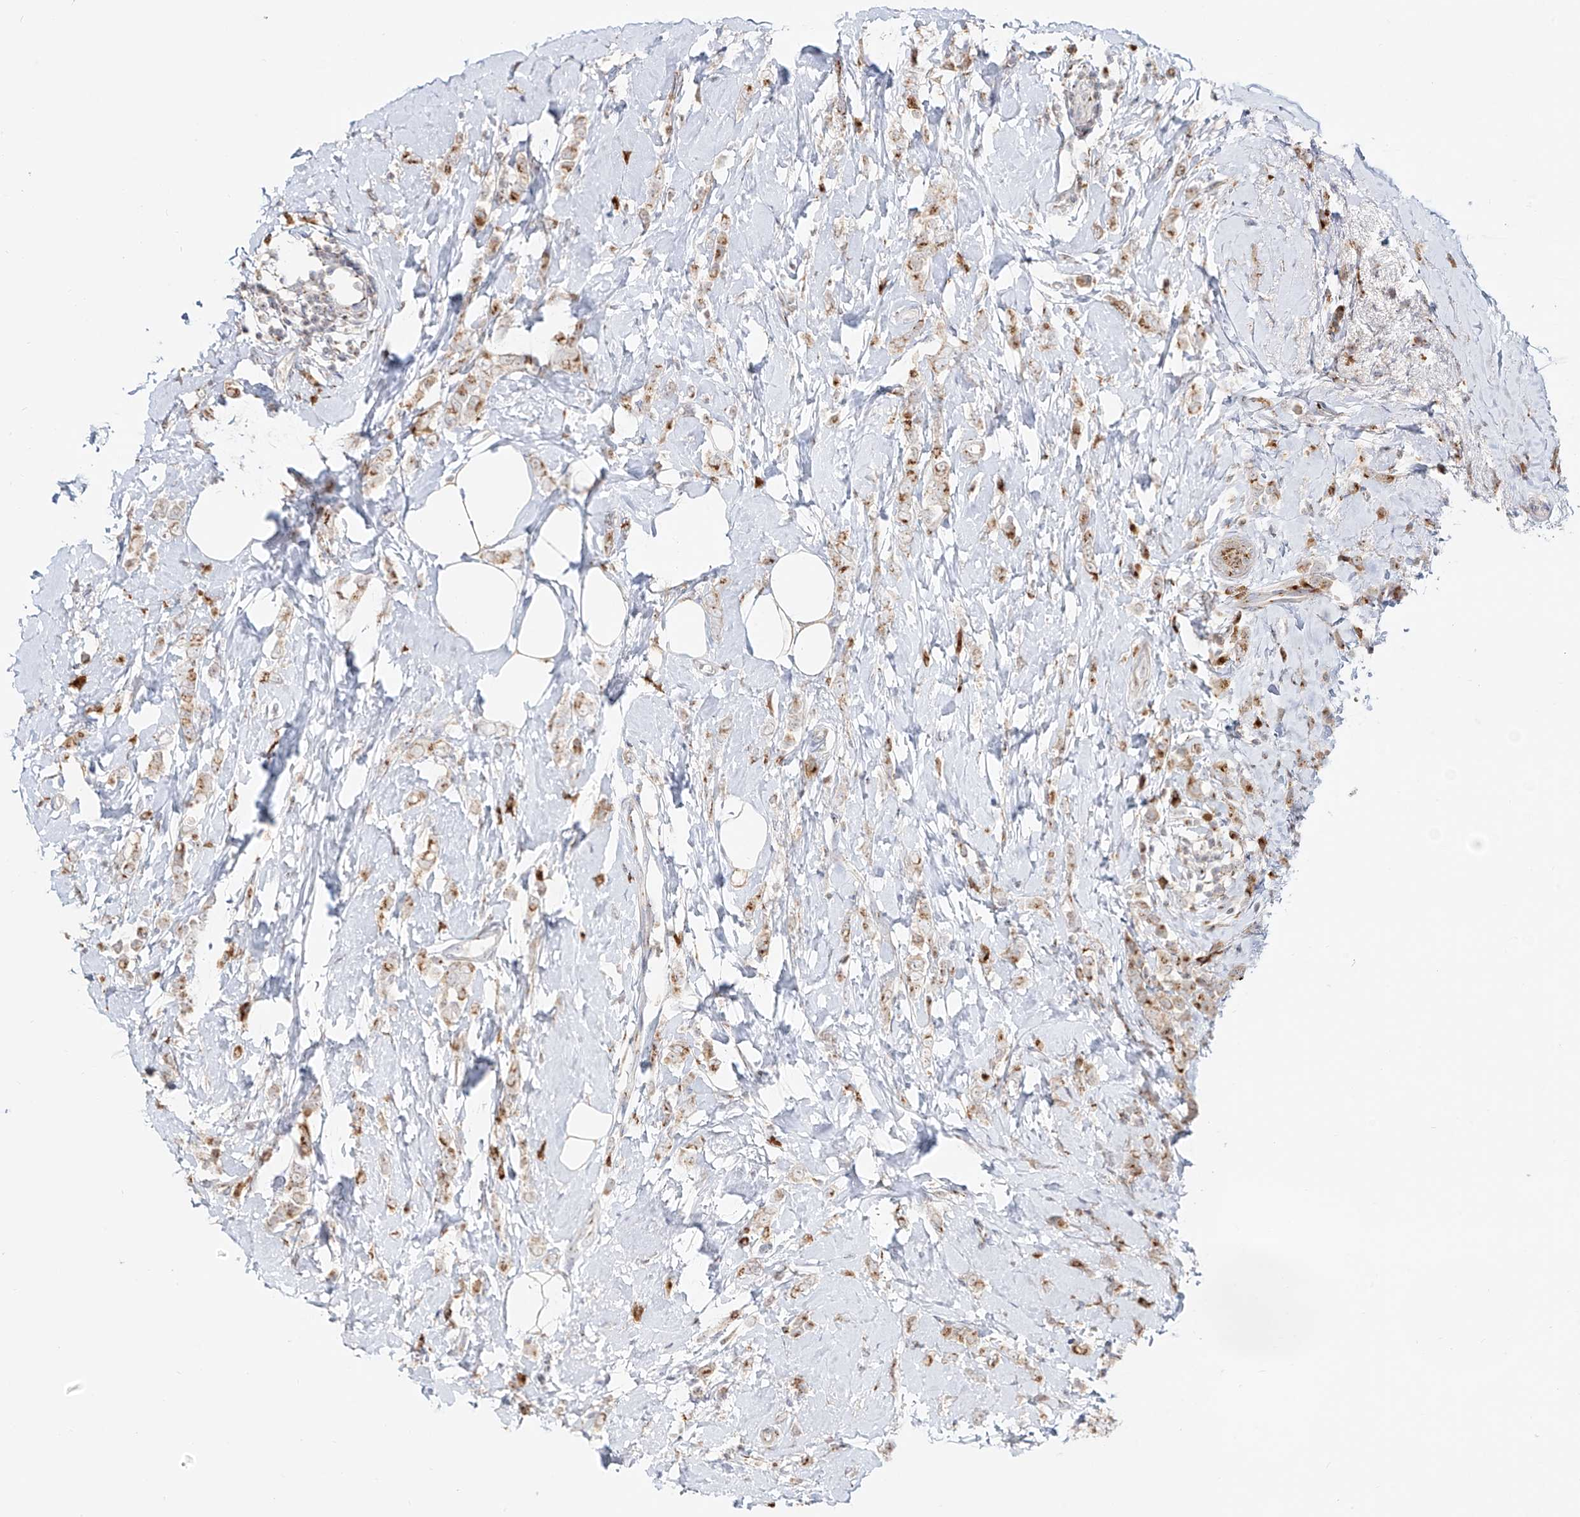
{"staining": {"intensity": "moderate", "quantity": ">75%", "location": "cytoplasmic/membranous"}, "tissue": "breast cancer", "cell_type": "Tumor cells", "image_type": "cancer", "snomed": [{"axis": "morphology", "description": "Lobular carcinoma"}, {"axis": "topography", "description": "Breast"}], "caption": "Lobular carcinoma (breast) stained with a protein marker displays moderate staining in tumor cells.", "gene": "BSDC1", "patient": {"sex": "female", "age": 47}}